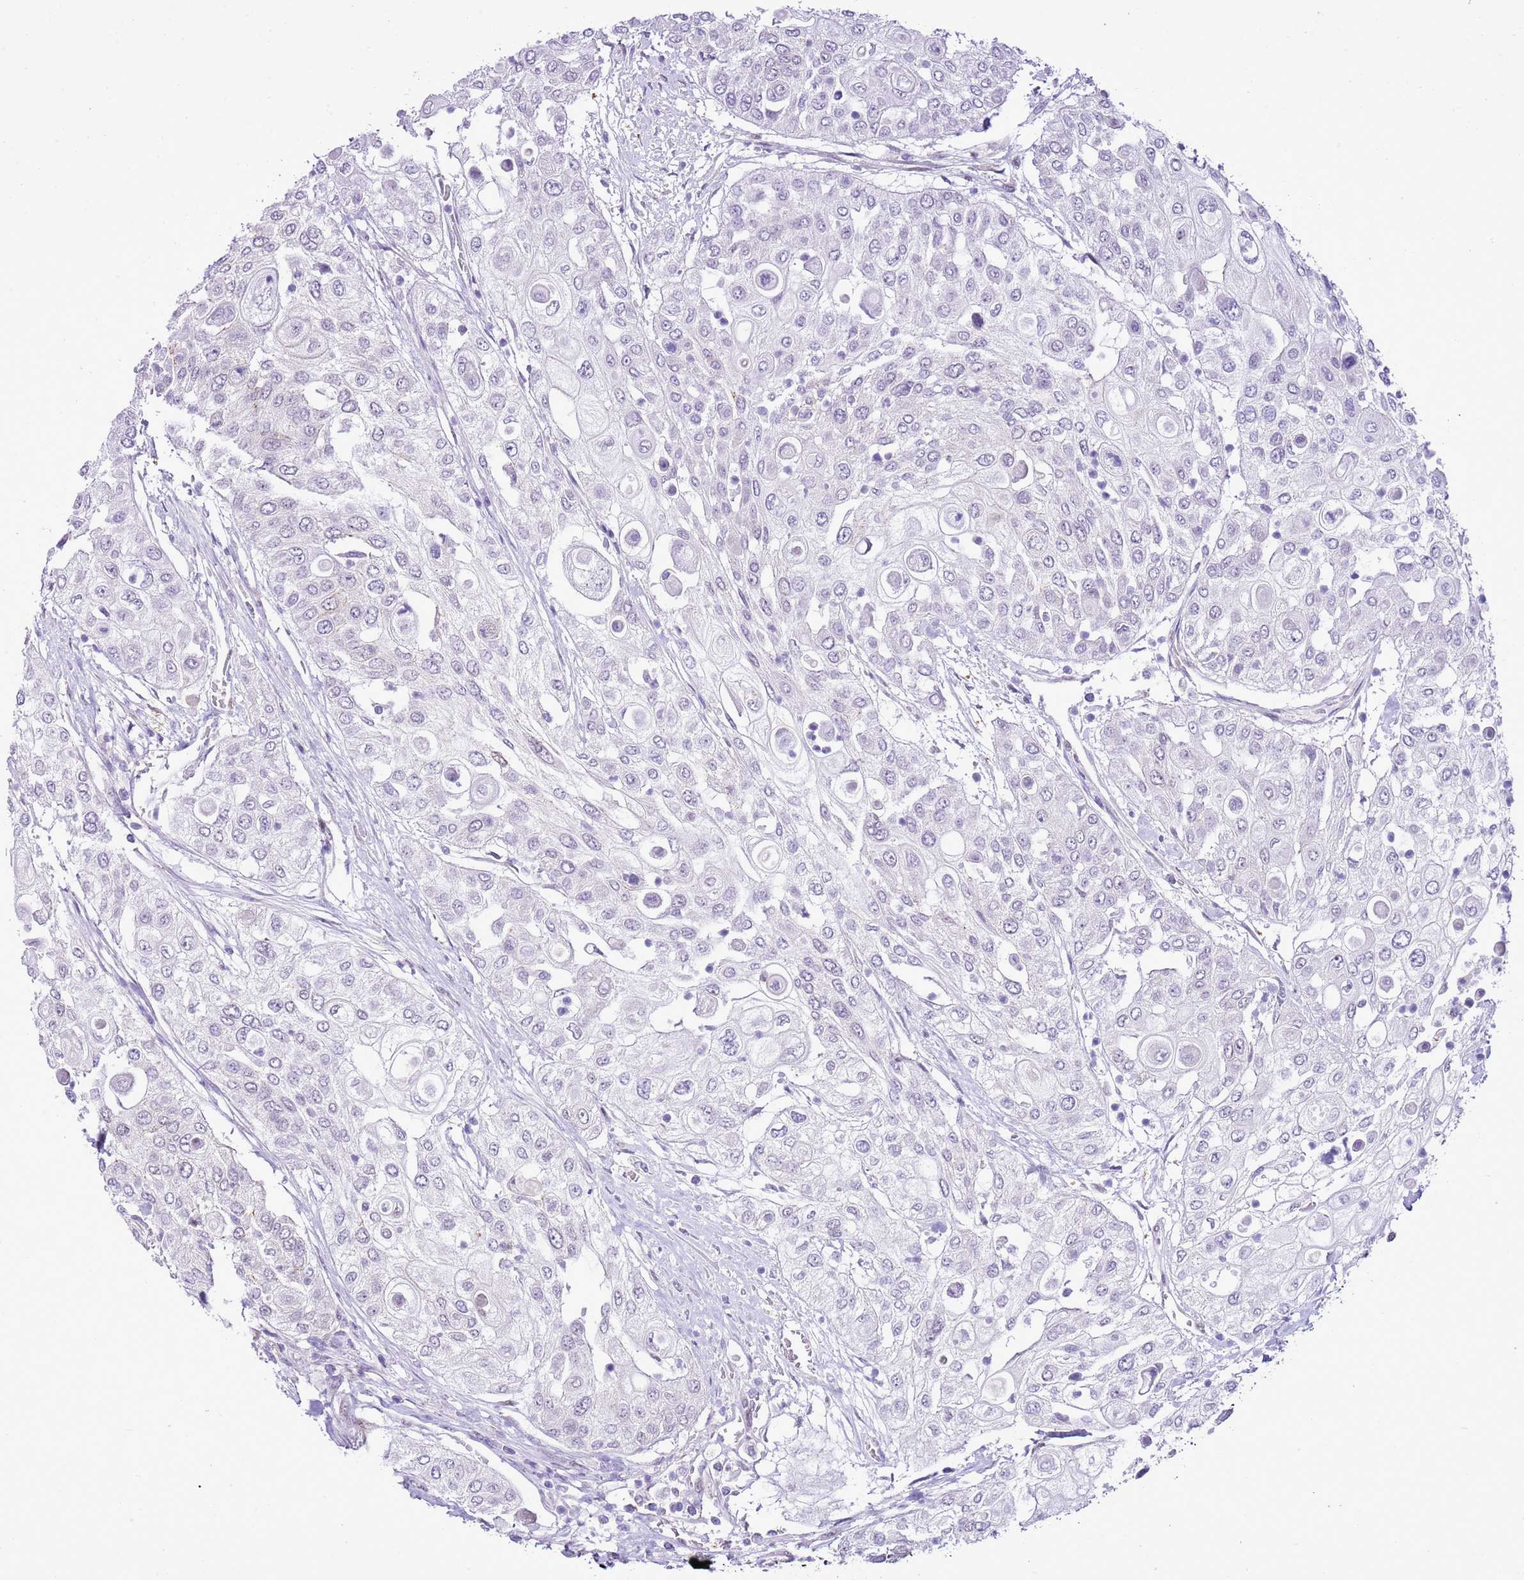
{"staining": {"intensity": "negative", "quantity": "none", "location": "none"}, "tissue": "urothelial cancer", "cell_type": "Tumor cells", "image_type": "cancer", "snomed": [{"axis": "morphology", "description": "Urothelial carcinoma, High grade"}, {"axis": "topography", "description": "Urinary bladder"}], "caption": "Photomicrograph shows no protein staining in tumor cells of high-grade urothelial carcinoma tissue. (DAB (3,3'-diaminobenzidine) immunohistochemistry with hematoxylin counter stain).", "gene": "NACC2", "patient": {"sex": "female", "age": 79}}